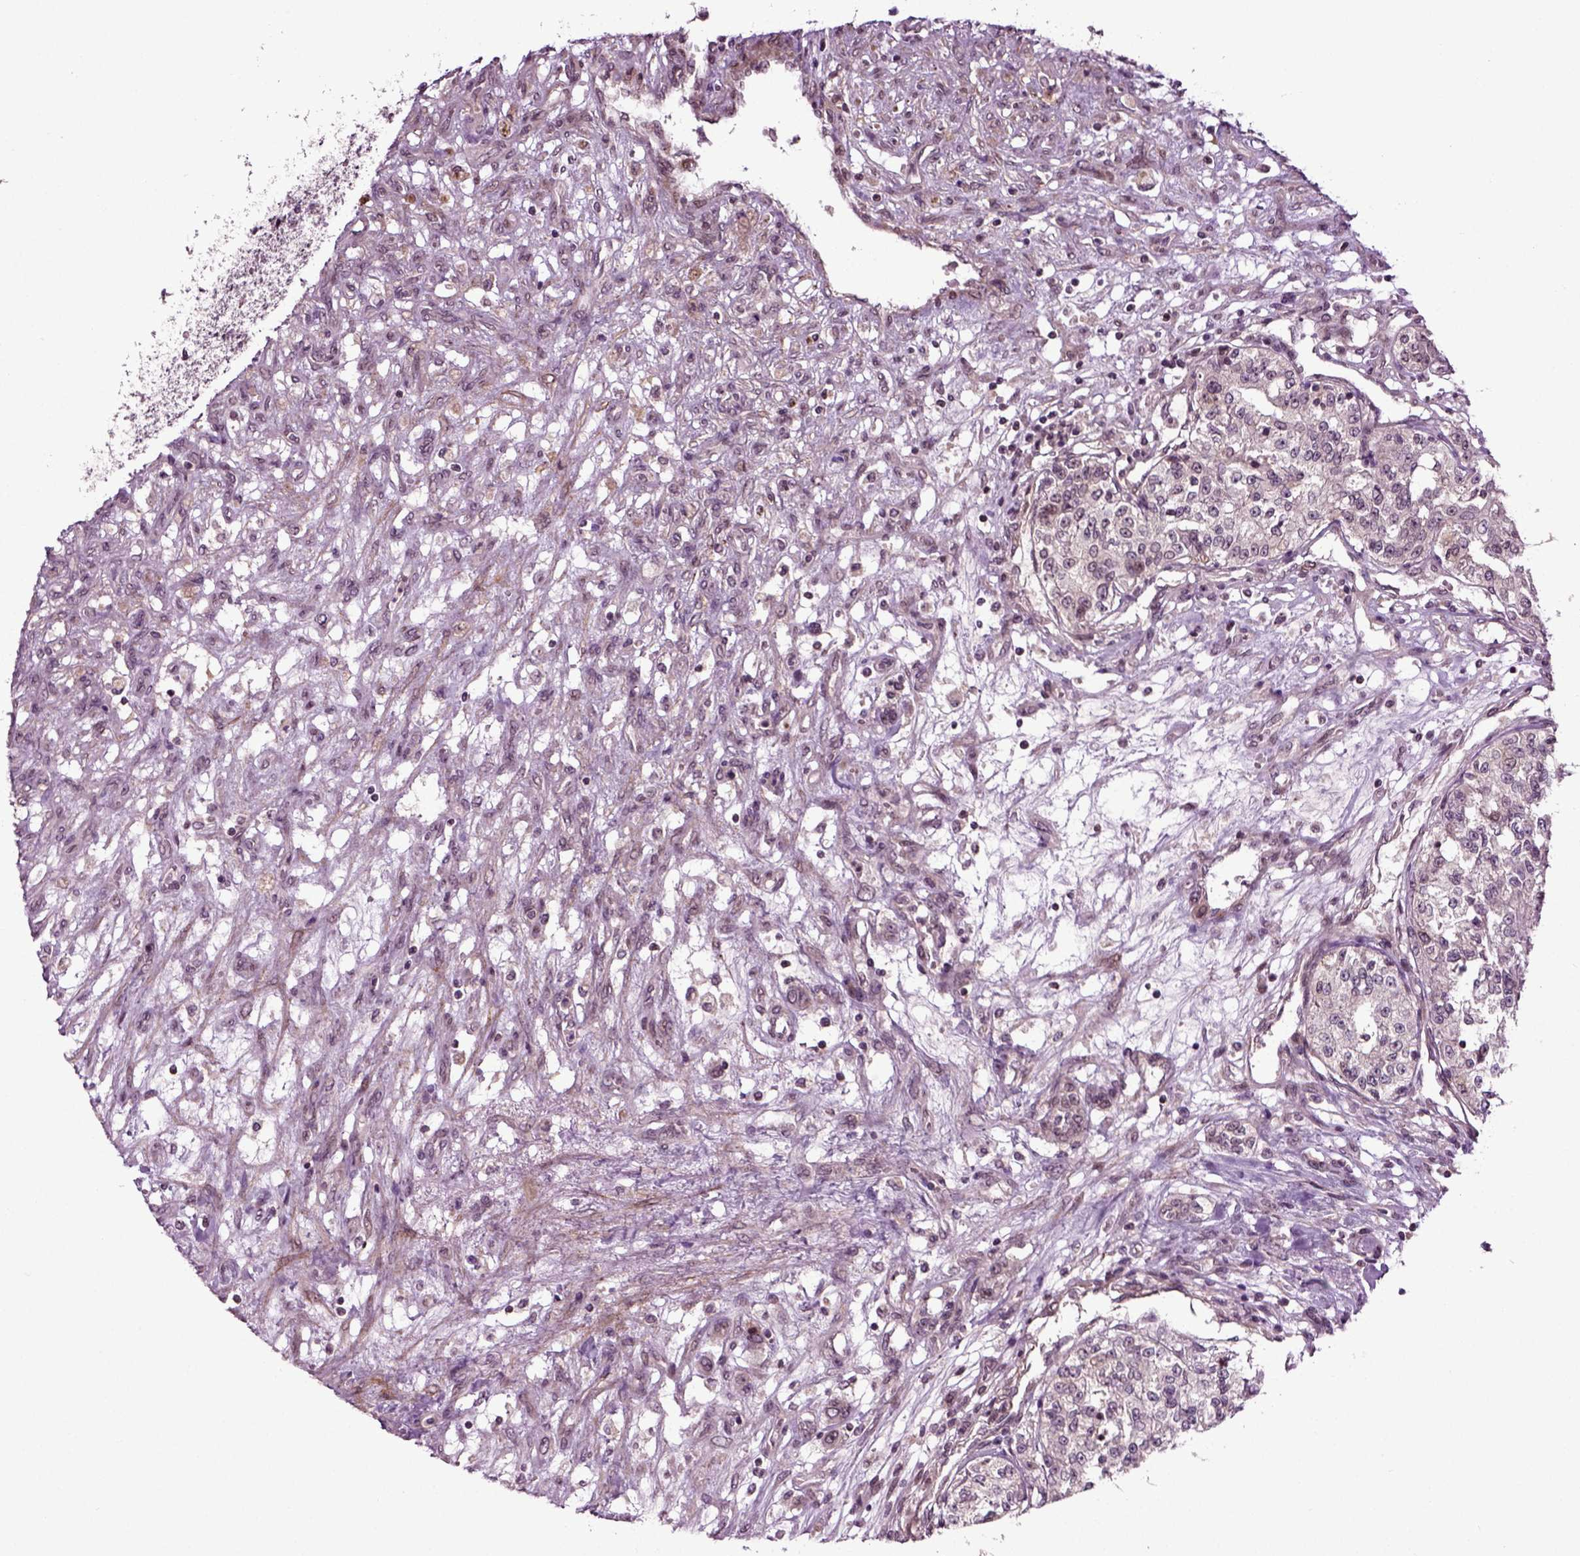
{"staining": {"intensity": "negative", "quantity": "none", "location": "none"}, "tissue": "renal cancer", "cell_type": "Tumor cells", "image_type": "cancer", "snomed": [{"axis": "morphology", "description": "Adenocarcinoma, NOS"}, {"axis": "topography", "description": "Kidney"}], "caption": "This is an IHC histopathology image of human renal cancer. There is no positivity in tumor cells.", "gene": "KNSTRN", "patient": {"sex": "female", "age": 63}}